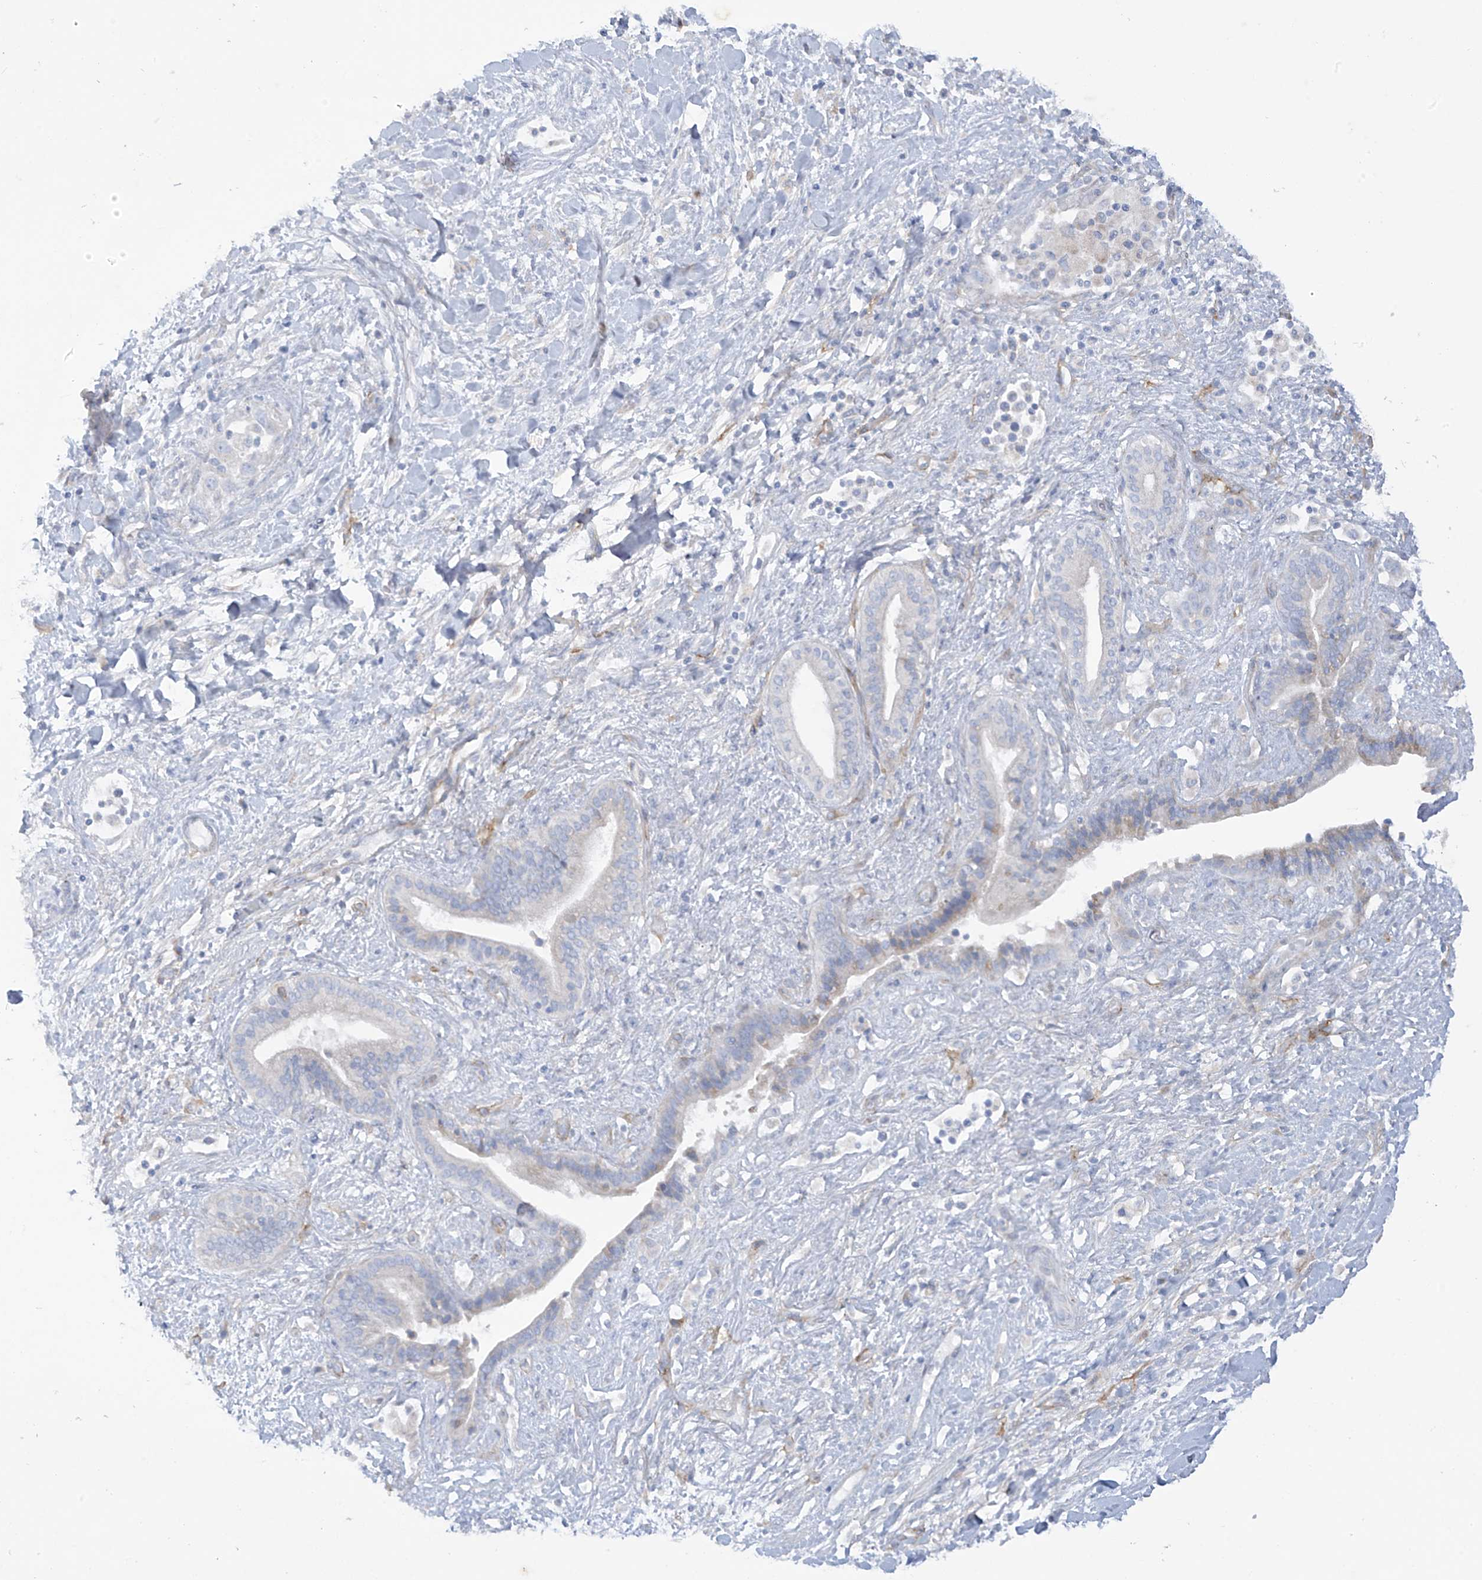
{"staining": {"intensity": "negative", "quantity": "none", "location": "none"}, "tissue": "liver cancer", "cell_type": "Tumor cells", "image_type": "cancer", "snomed": [{"axis": "morphology", "description": "Cholangiocarcinoma"}, {"axis": "topography", "description": "Liver"}], "caption": "The image displays no staining of tumor cells in liver cancer (cholangiocarcinoma).", "gene": "TRMT2B", "patient": {"sex": "female", "age": 52}}